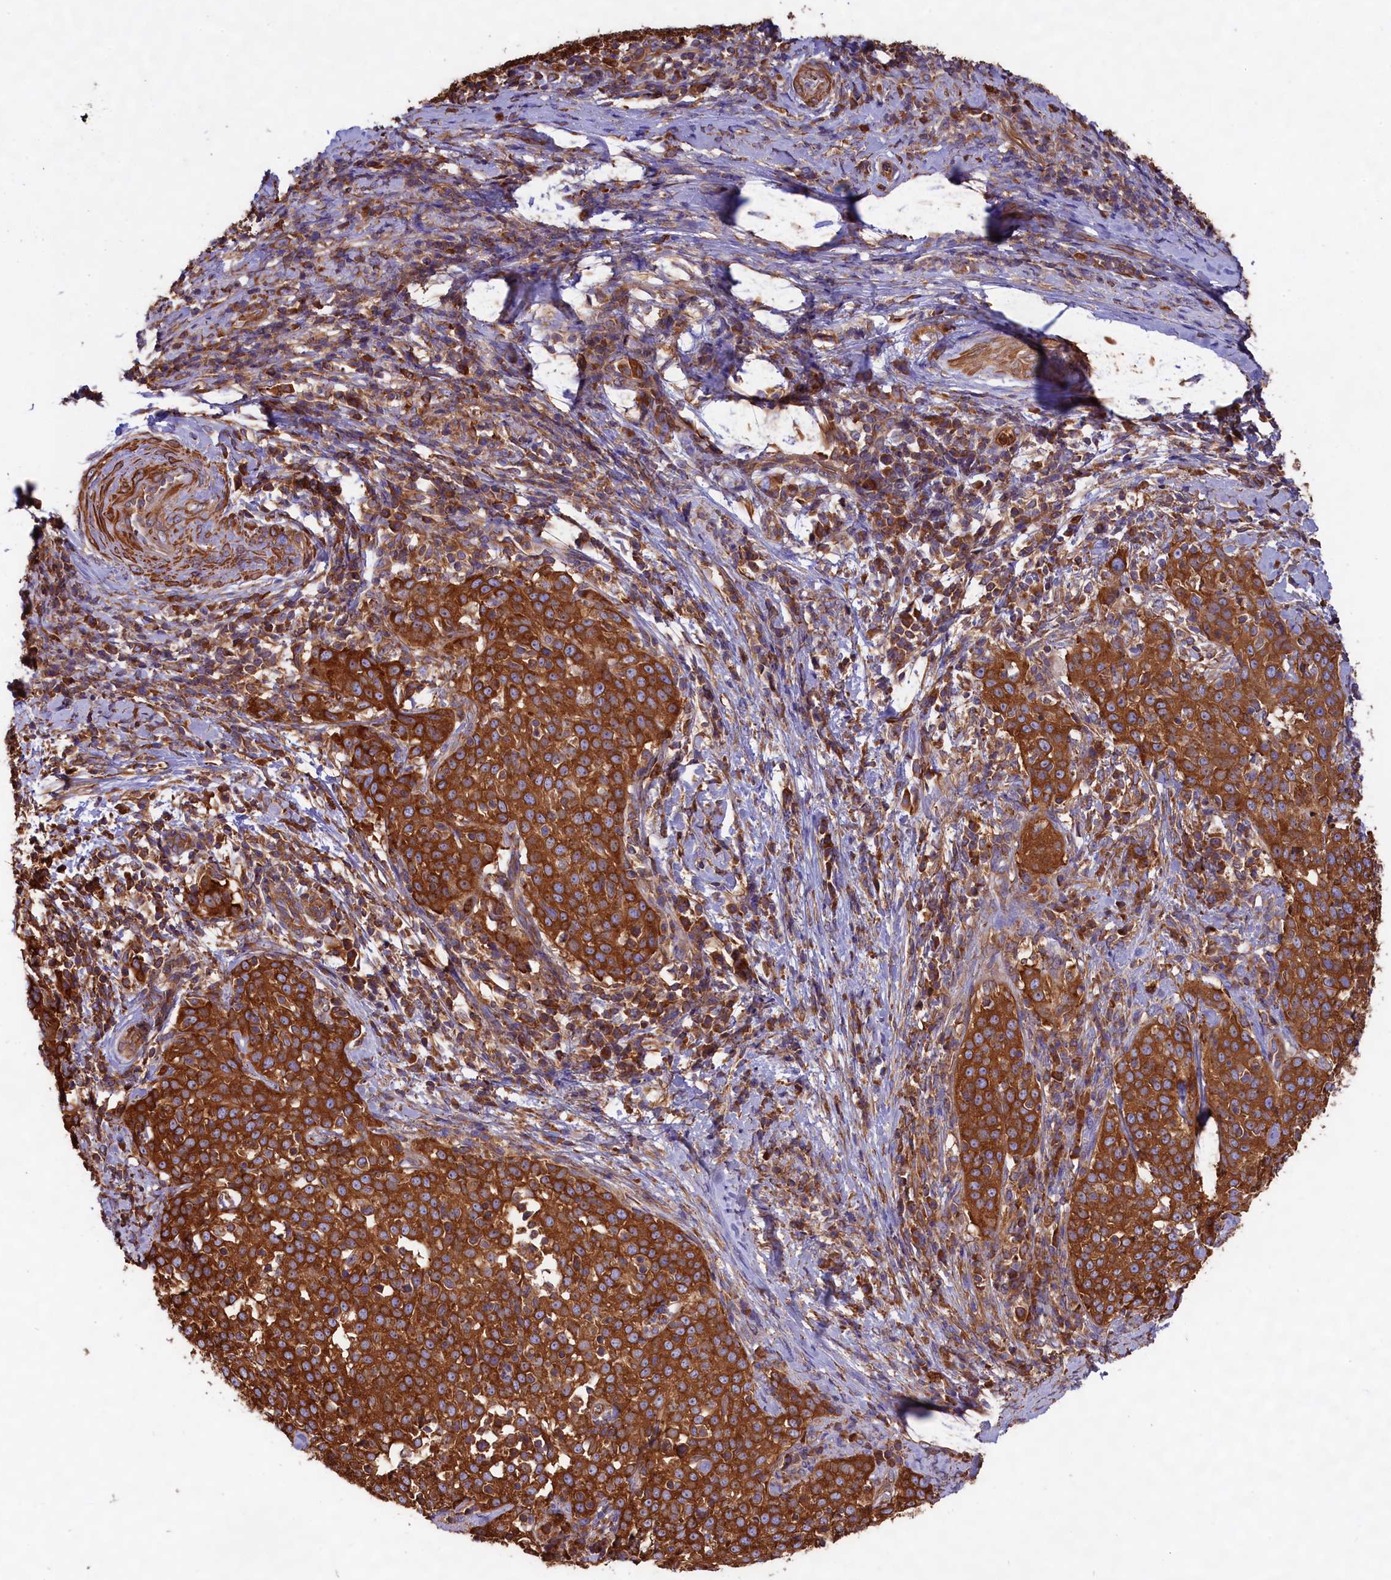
{"staining": {"intensity": "strong", "quantity": ">75%", "location": "cytoplasmic/membranous"}, "tissue": "cervical cancer", "cell_type": "Tumor cells", "image_type": "cancer", "snomed": [{"axis": "morphology", "description": "Squamous cell carcinoma, NOS"}, {"axis": "topography", "description": "Cervix"}], "caption": "Cervical cancer was stained to show a protein in brown. There is high levels of strong cytoplasmic/membranous expression in approximately >75% of tumor cells. Nuclei are stained in blue.", "gene": "GYS1", "patient": {"sex": "female", "age": 57}}